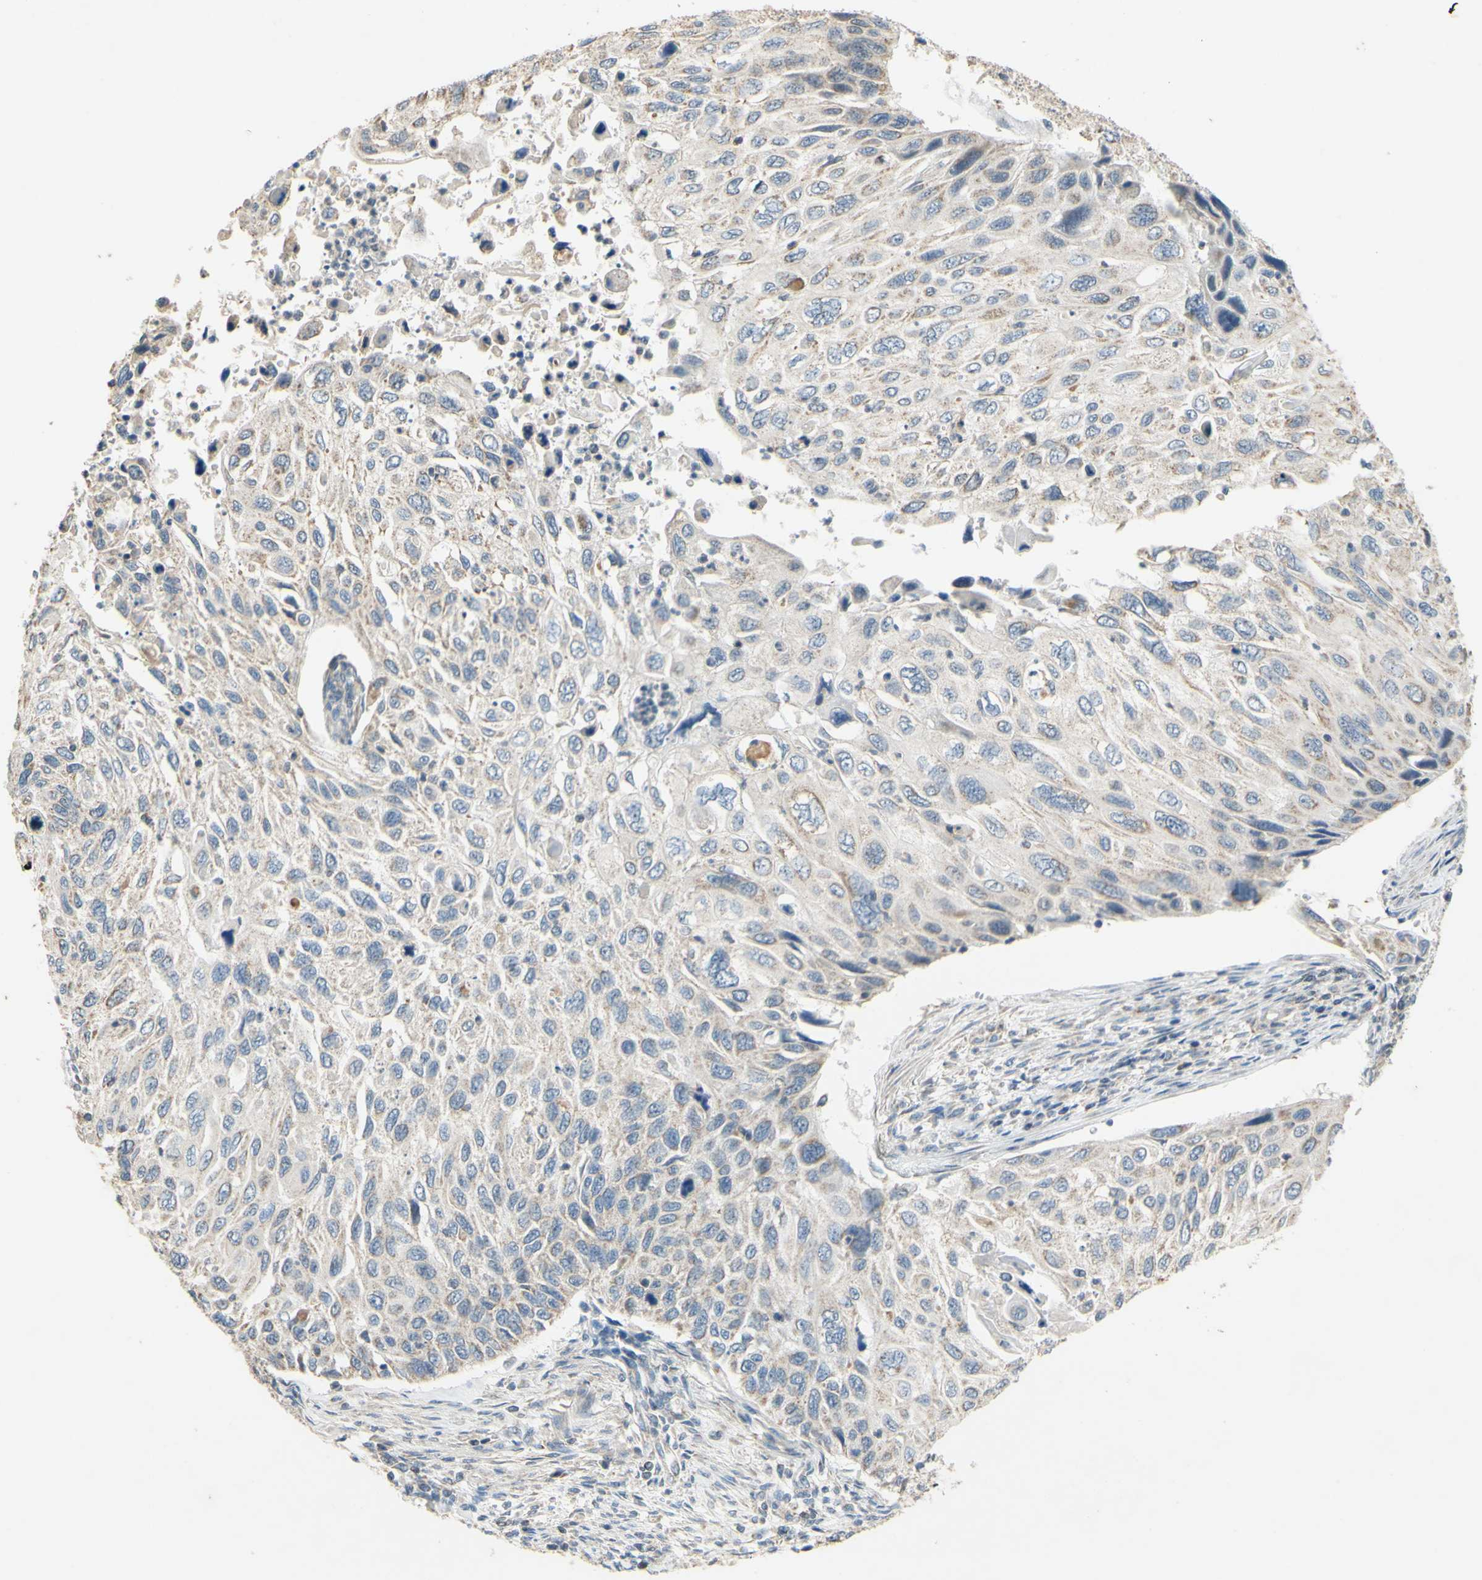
{"staining": {"intensity": "weak", "quantity": "25%-75%", "location": "cytoplasmic/membranous"}, "tissue": "cervical cancer", "cell_type": "Tumor cells", "image_type": "cancer", "snomed": [{"axis": "morphology", "description": "Squamous cell carcinoma, NOS"}, {"axis": "topography", "description": "Cervix"}], "caption": "Squamous cell carcinoma (cervical) stained with immunohistochemistry (IHC) exhibits weak cytoplasmic/membranous staining in approximately 25%-75% of tumor cells. Nuclei are stained in blue.", "gene": "PTGIS", "patient": {"sex": "female", "age": 70}}